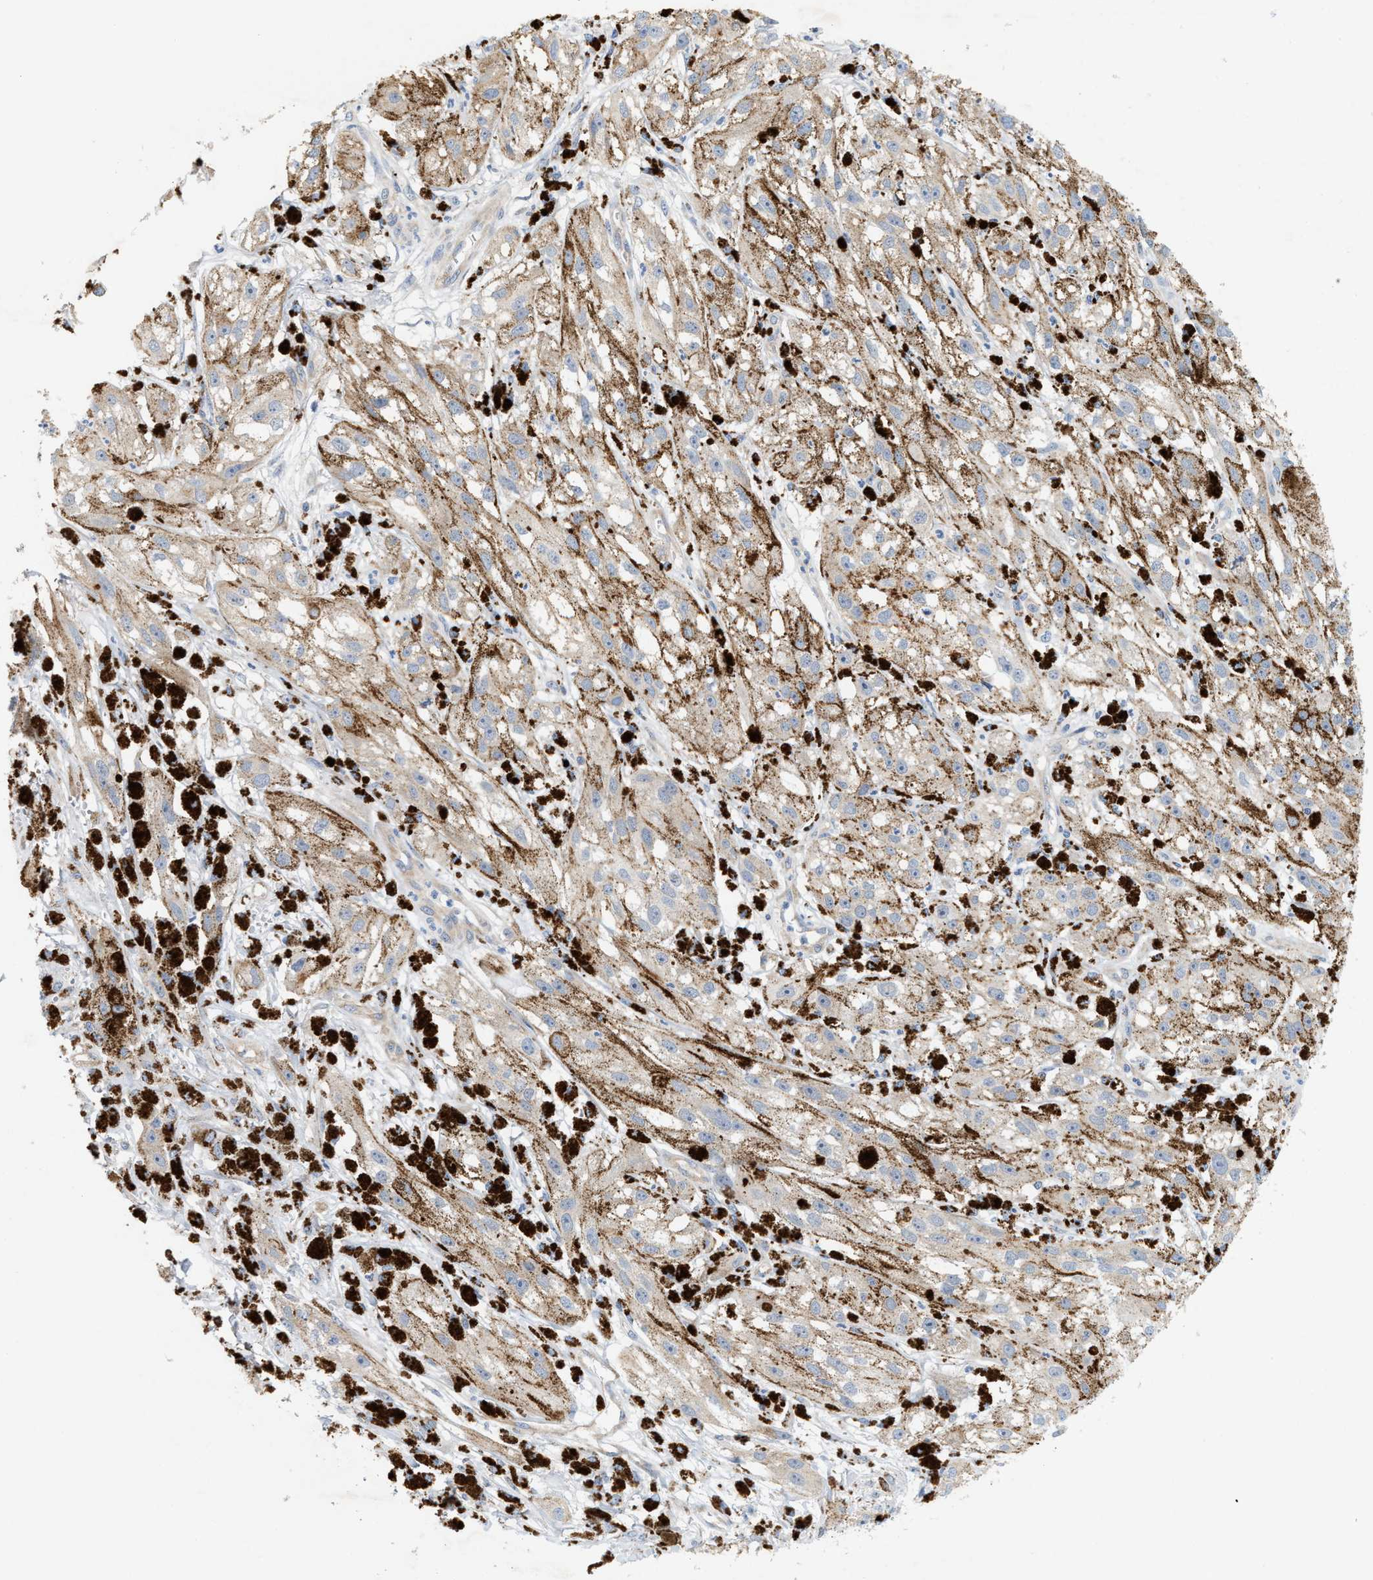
{"staining": {"intensity": "negative", "quantity": "none", "location": "none"}, "tissue": "melanoma", "cell_type": "Tumor cells", "image_type": "cancer", "snomed": [{"axis": "morphology", "description": "Malignant melanoma, NOS"}, {"axis": "topography", "description": "Skin"}], "caption": "This photomicrograph is of malignant melanoma stained with immunohistochemistry to label a protein in brown with the nuclei are counter-stained blue. There is no positivity in tumor cells.", "gene": "UBAP2", "patient": {"sex": "male", "age": 88}}